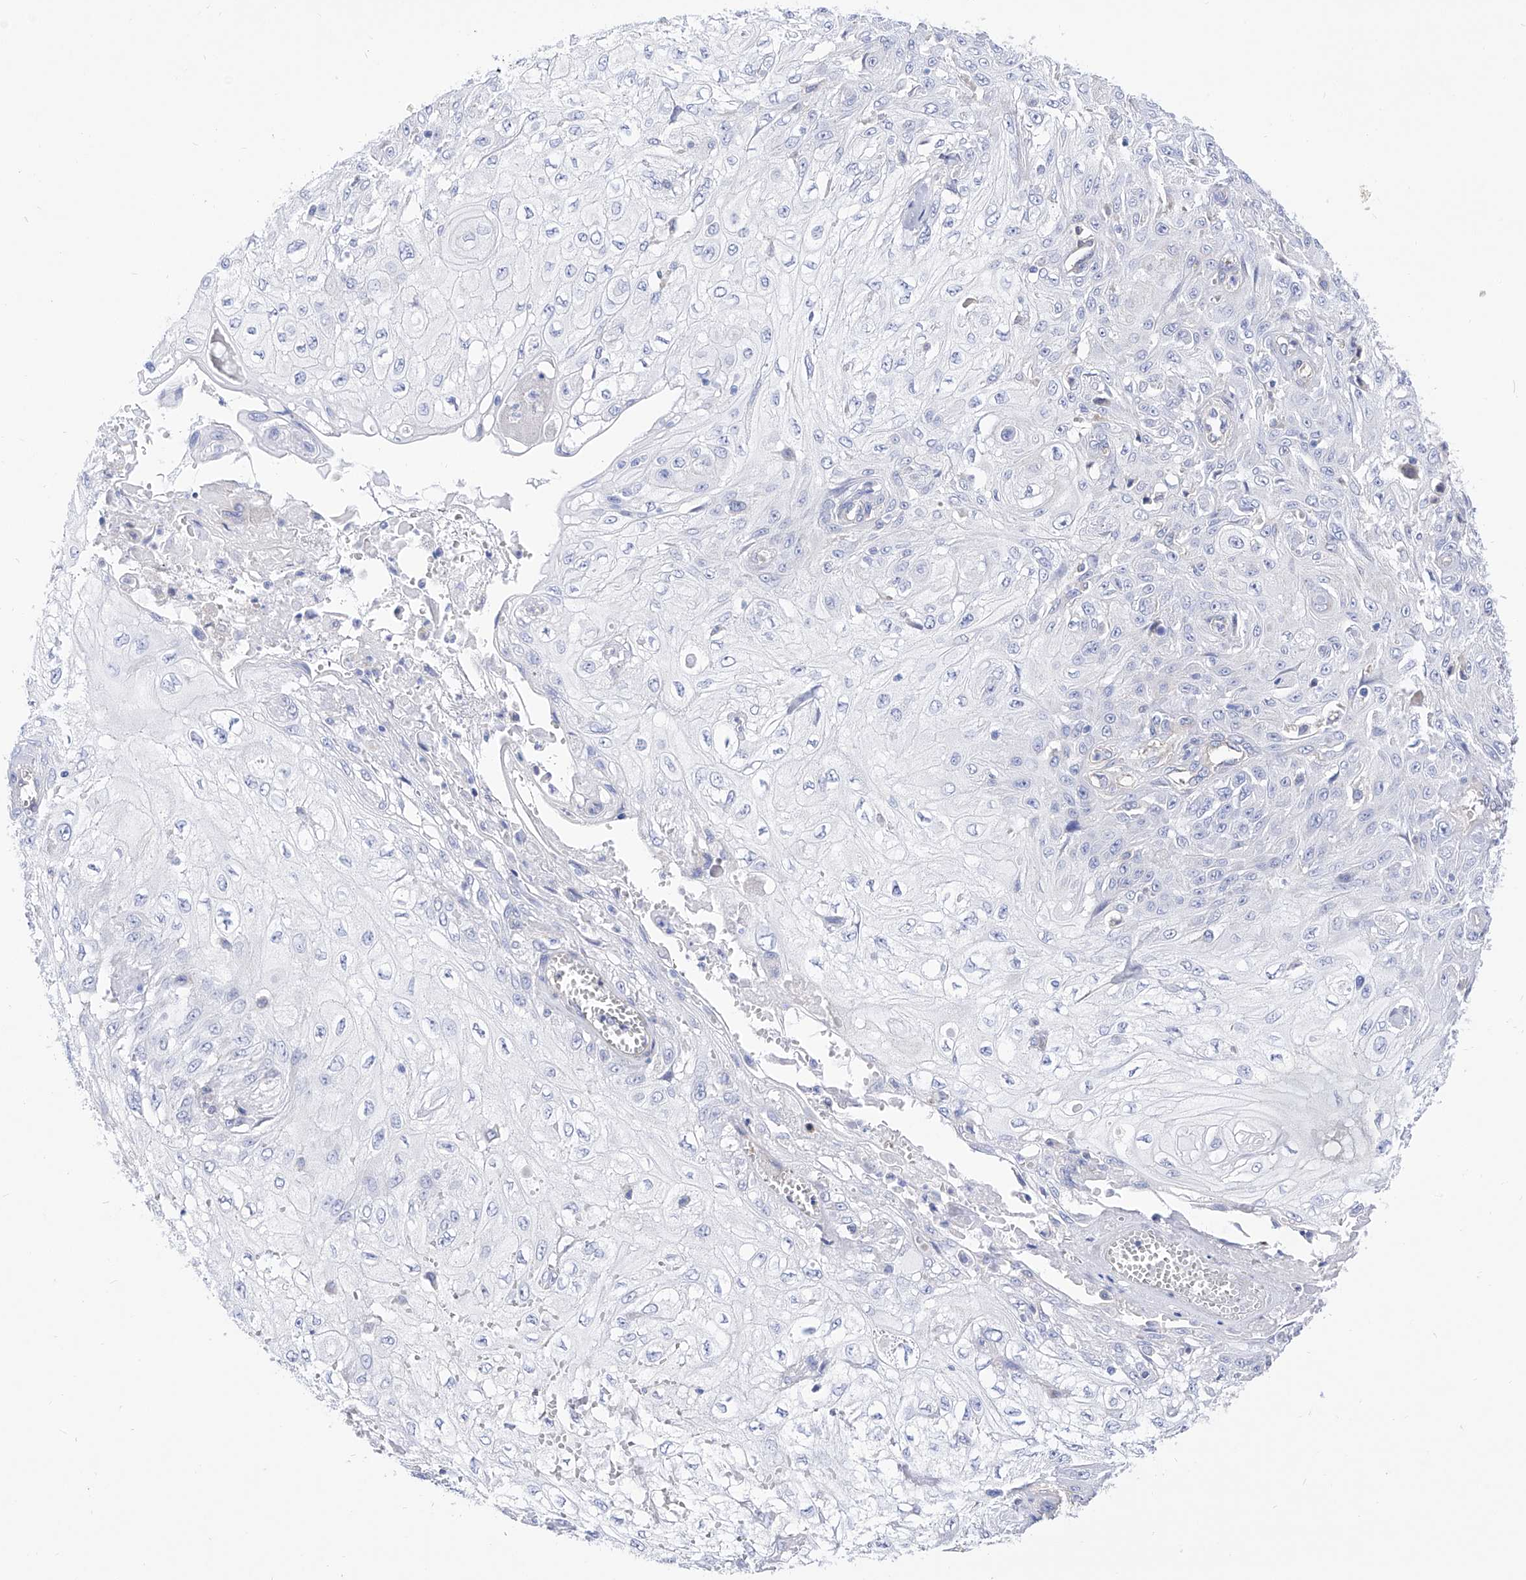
{"staining": {"intensity": "negative", "quantity": "none", "location": "none"}, "tissue": "skin cancer", "cell_type": "Tumor cells", "image_type": "cancer", "snomed": [{"axis": "morphology", "description": "Squamous cell carcinoma, NOS"}, {"axis": "morphology", "description": "Squamous cell carcinoma, metastatic, NOS"}, {"axis": "topography", "description": "Skin"}, {"axis": "topography", "description": "Lymph node"}], "caption": "Image shows no protein staining in tumor cells of skin cancer (metastatic squamous cell carcinoma) tissue. The staining was performed using DAB to visualize the protein expression in brown, while the nuclei were stained in blue with hematoxylin (Magnification: 20x).", "gene": "ZNF653", "patient": {"sex": "male", "age": 75}}